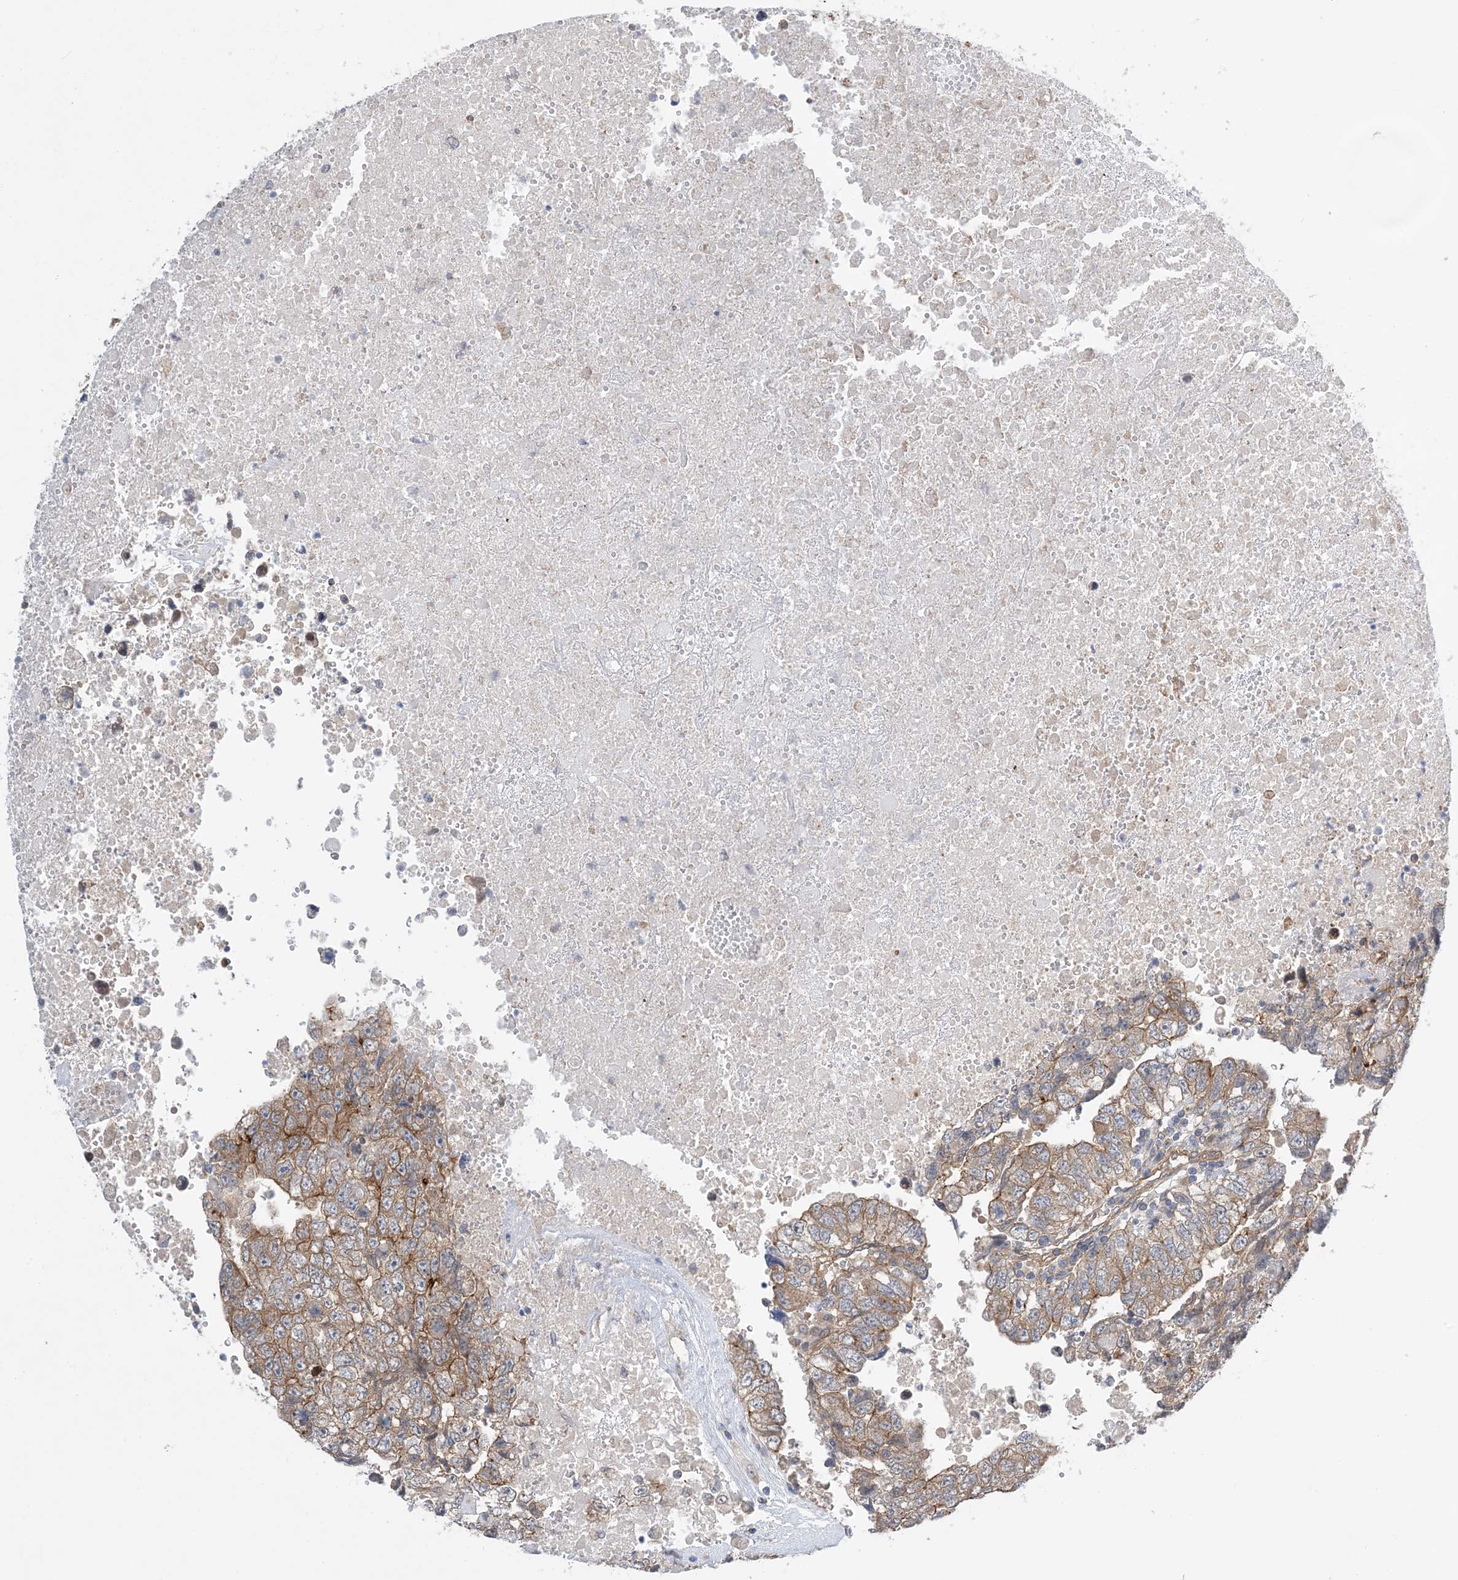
{"staining": {"intensity": "moderate", "quantity": ">75%", "location": "cytoplasmic/membranous"}, "tissue": "testis cancer", "cell_type": "Tumor cells", "image_type": "cancer", "snomed": [{"axis": "morphology", "description": "Carcinoma, Embryonal, NOS"}, {"axis": "topography", "description": "Testis"}], "caption": "Protein staining of testis cancer tissue displays moderate cytoplasmic/membranous expression in about >75% of tumor cells. The protein of interest is shown in brown color, while the nuclei are stained blue.", "gene": "EHBP1", "patient": {"sex": "male", "age": 37}}